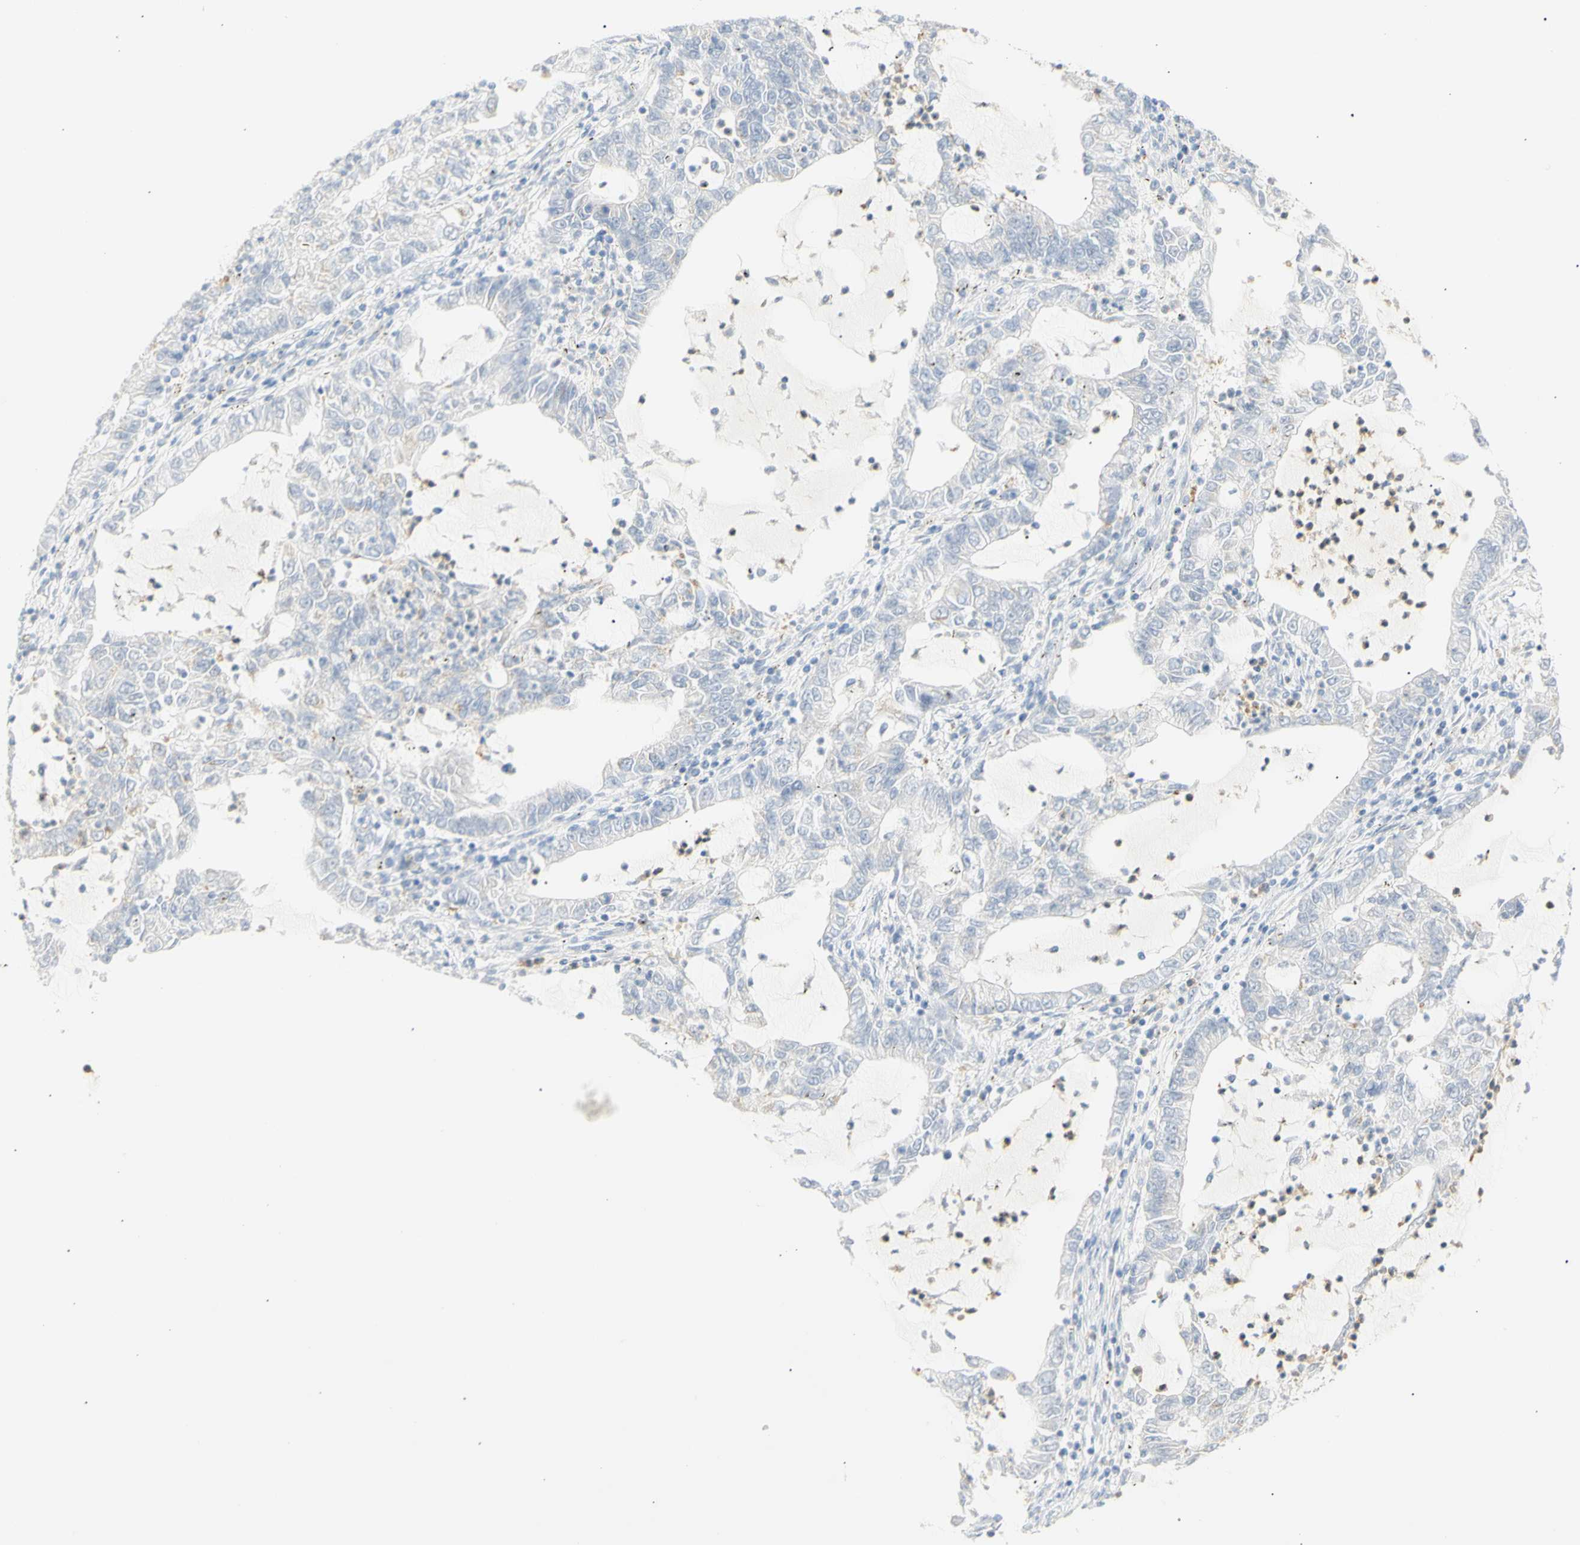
{"staining": {"intensity": "negative", "quantity": "none", "location": "none"}, "tissue": "lung cancer", "cell_type": "Tumor cells", "image_type": "cancer", "snomed": [{"axis": "morphology", "description": "Adenocarcinoma, NOS"}, {"axis": "topography", "description": "Lung"}], "caption": "Immunohistochemistry (IHC) micrograph of human lung cancer stained for a protein (brown), which exhibits no staining in tumor cells.", "gene": "B4GALNT3", "patient": {"sex": "female", "age": 51}}